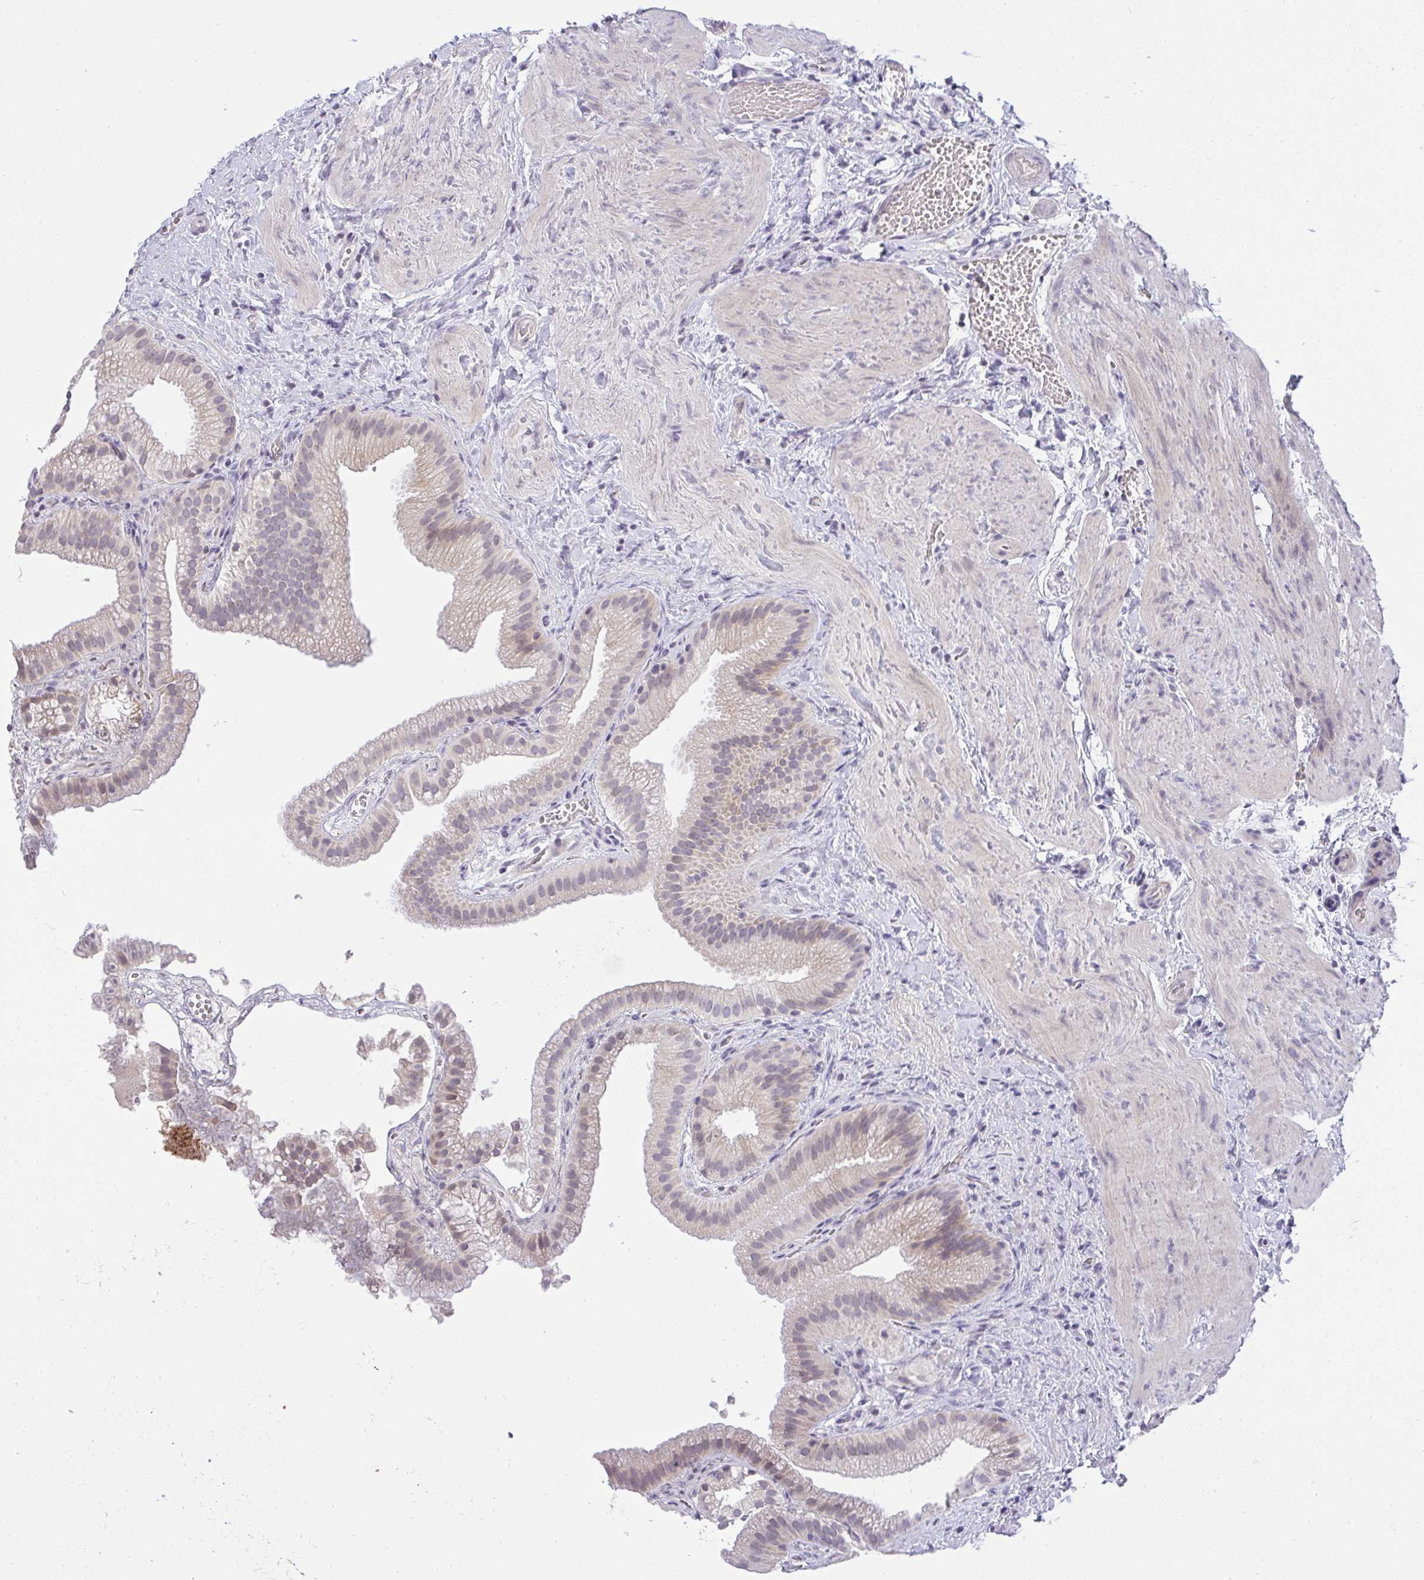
{"staining": {"intensity": "weak", "quantity": "<25%", "location": "cytoplasmic/membranous"}, "tissue": "gallbladder", "cell_type": "Glandular cells", "image_type": "normal", "snomed": [{"axis": "morphology", "description": "Normal tissue, NOS"}, {"axis": "topography", "description": "Gallbladder"}], "caption": "Gallbladder was stained to show a protein in brown. There is no significant positivity in glandular cells. (Immunohistochemistry, brightfield microscopy, high magnification).", "gene": "CACNA1S", "patient": {"sex": "female", "age": 63}}